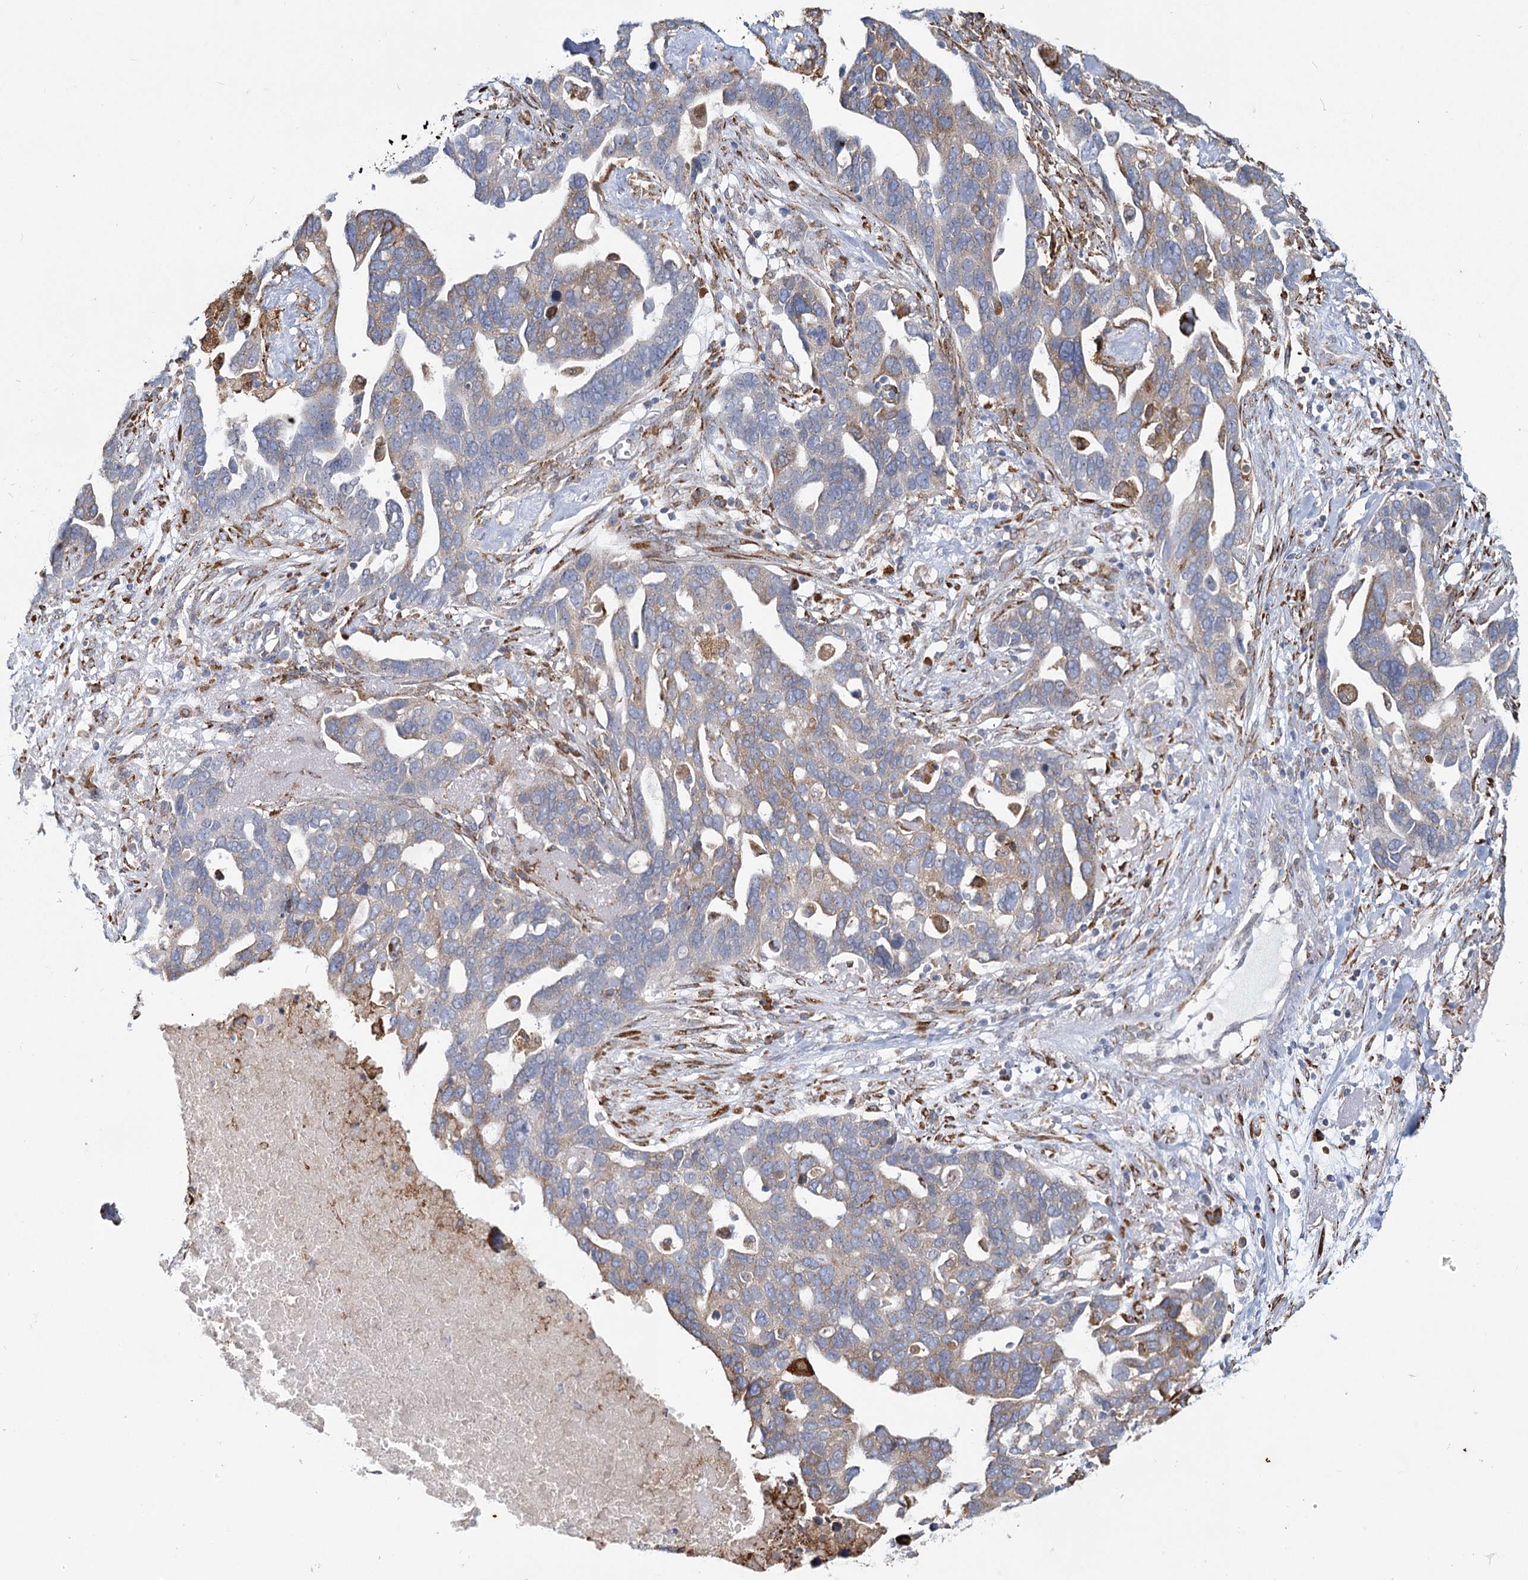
{"staining": {"intensity": "weak", "quantity": "25%-75%", "location": "cytoplasmic/membranous"}, "tissue": "ovarian cancer", "cell_type": "Tumor cells", "image_type": "cancer", "snomed": [{"axis": "morphology", "description": "Cystadenocarcinoma, serous, NOS"}, {"axis": "topography", "description": "Ovary"}], "caption": "Protein positivity by immunohistochemistry exhibits weak cytoplasmic/membranous positivity in about 25%-75% of tumor cells in ovarian serous cystadenocarcinoma.", "gene": "ZCCHC9", "patient": {"sex": "female", "age": 54}}